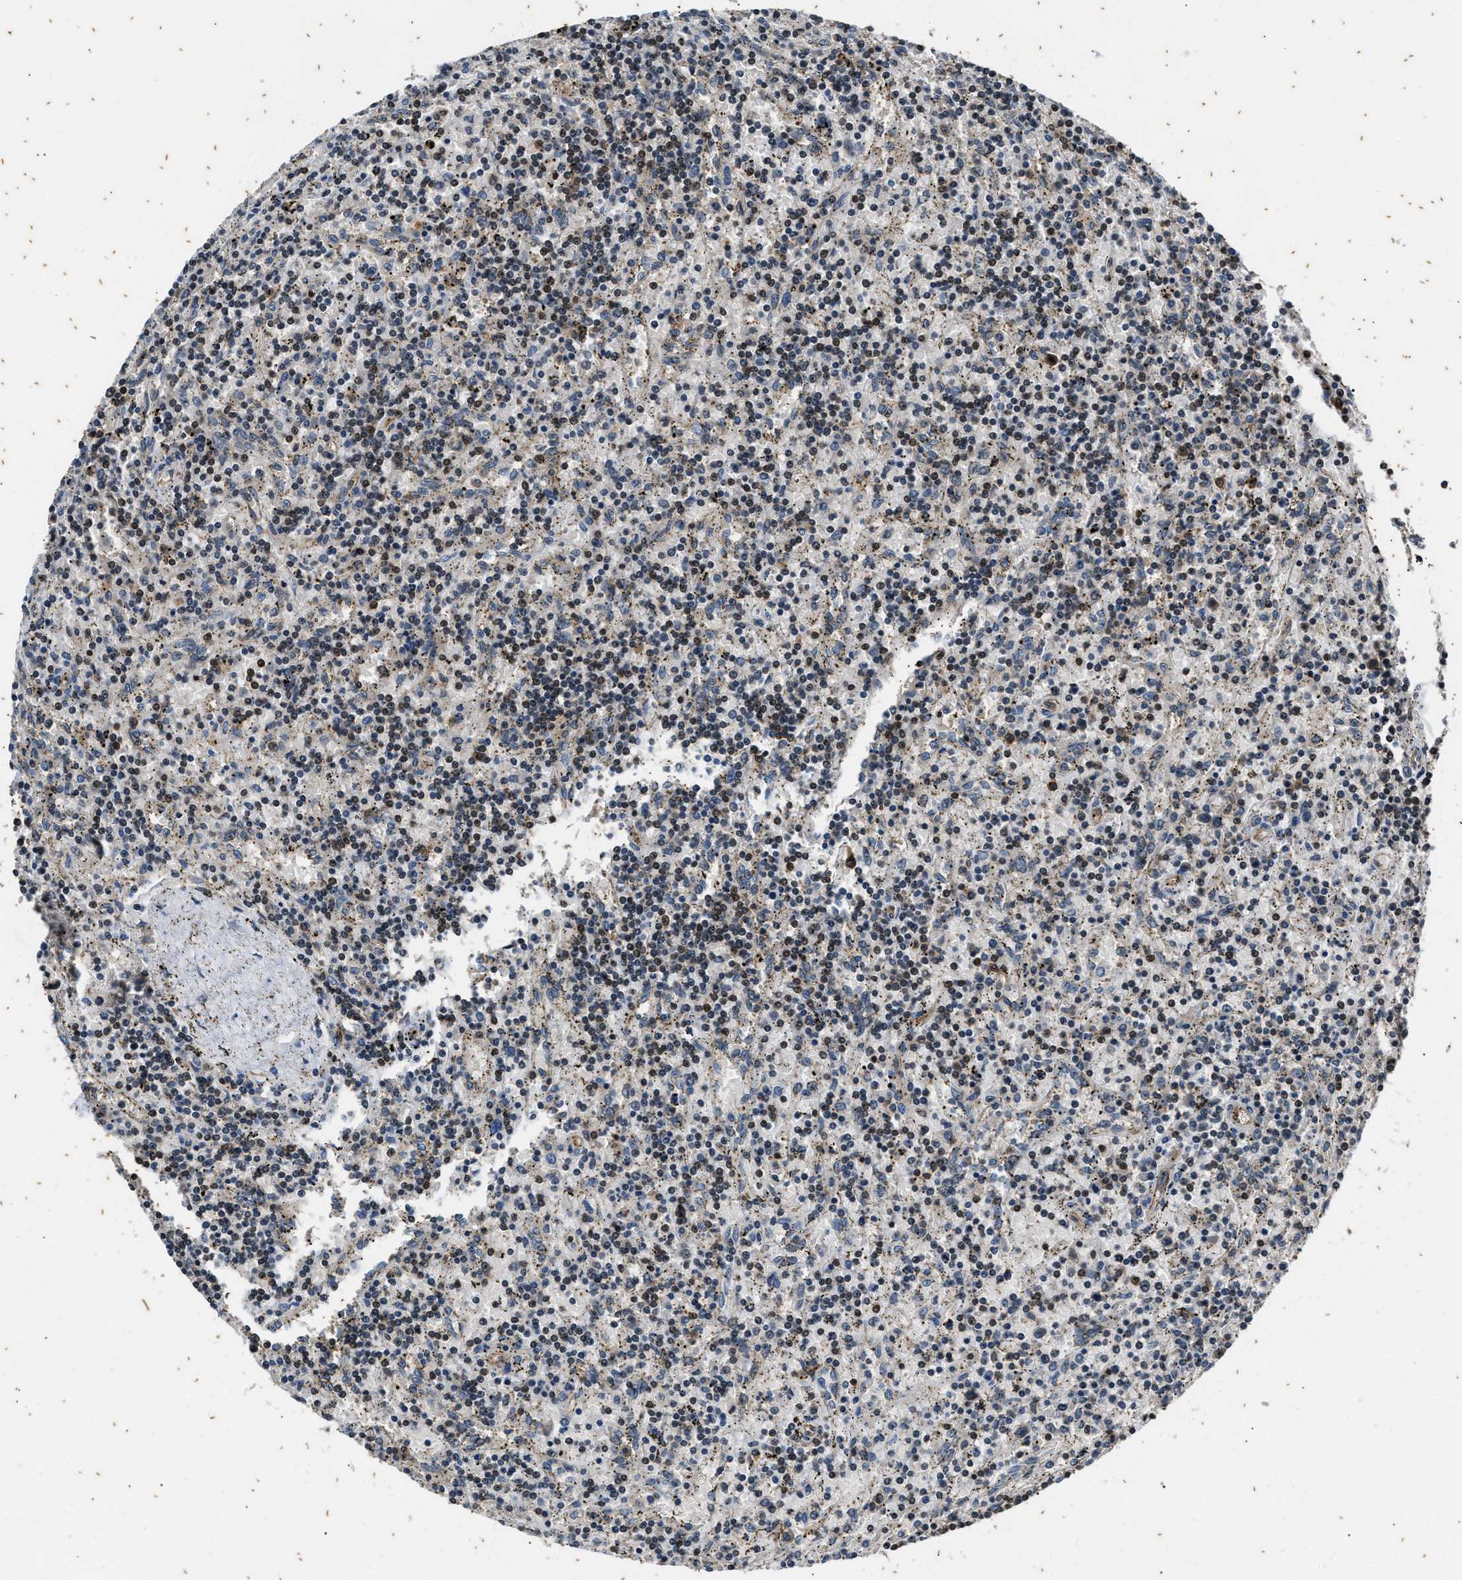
{"staining": {"intensity": "weak", "quantity": "25%-75%", "location": "nuclear"}, "tissue": "lymphoma", "cell_type": "Tumor cells", "image_type": "cancer", "snomed": [{"axis": "morphology", "description": "Malignant lymphoma, non-Hodgkin's type, Low grade"}, {"axis": "topography", "description": "Spleen"}], "caption": "Tumor cells show low levels of weak nuclear positivity in approximately 25%-75% of cells in human lymphoma.", "gene": "PTPN7", "patient": {"sex": "male", "age": 76}}